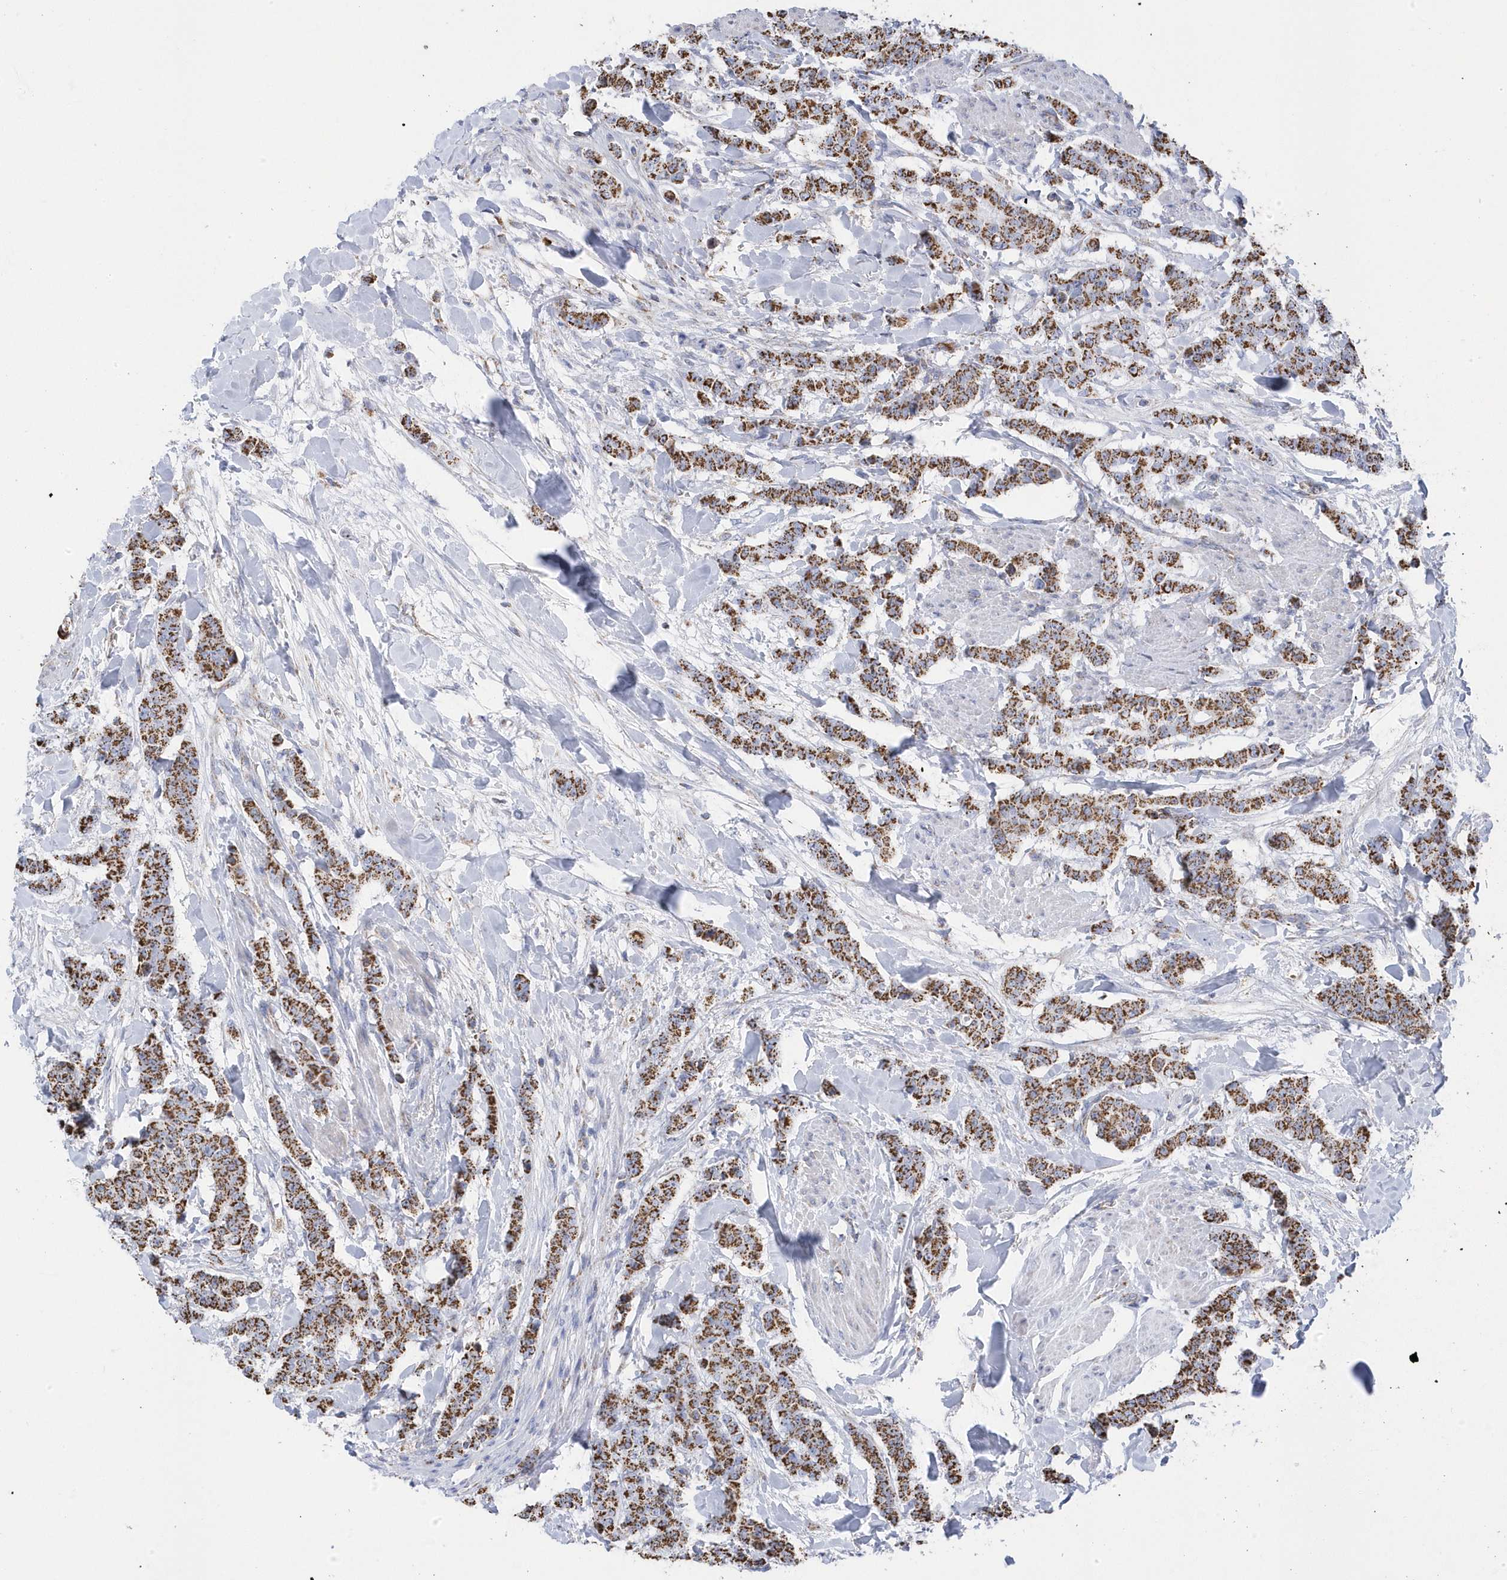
{"staining": {"intensity": "strong", "quantity": ">75%", "location": "cytoplasmic/membranous"}, "tissue": "breast cancer", "cell_type": "Tumor cells", "image_type": "cancer", "snomed": [{"axis": "morphology", "description": "Duct carcinoma"}, {"axis": "topography", "description": "Breast"}], "caption": "A brown stain highlights strong cytoplasmic/membranous expression of a protein in human infiltrating ductal carcinoma (breast) tumor cells.", "gene": "GTPBP8", "patient": {"sex": "female", "age": 40}}